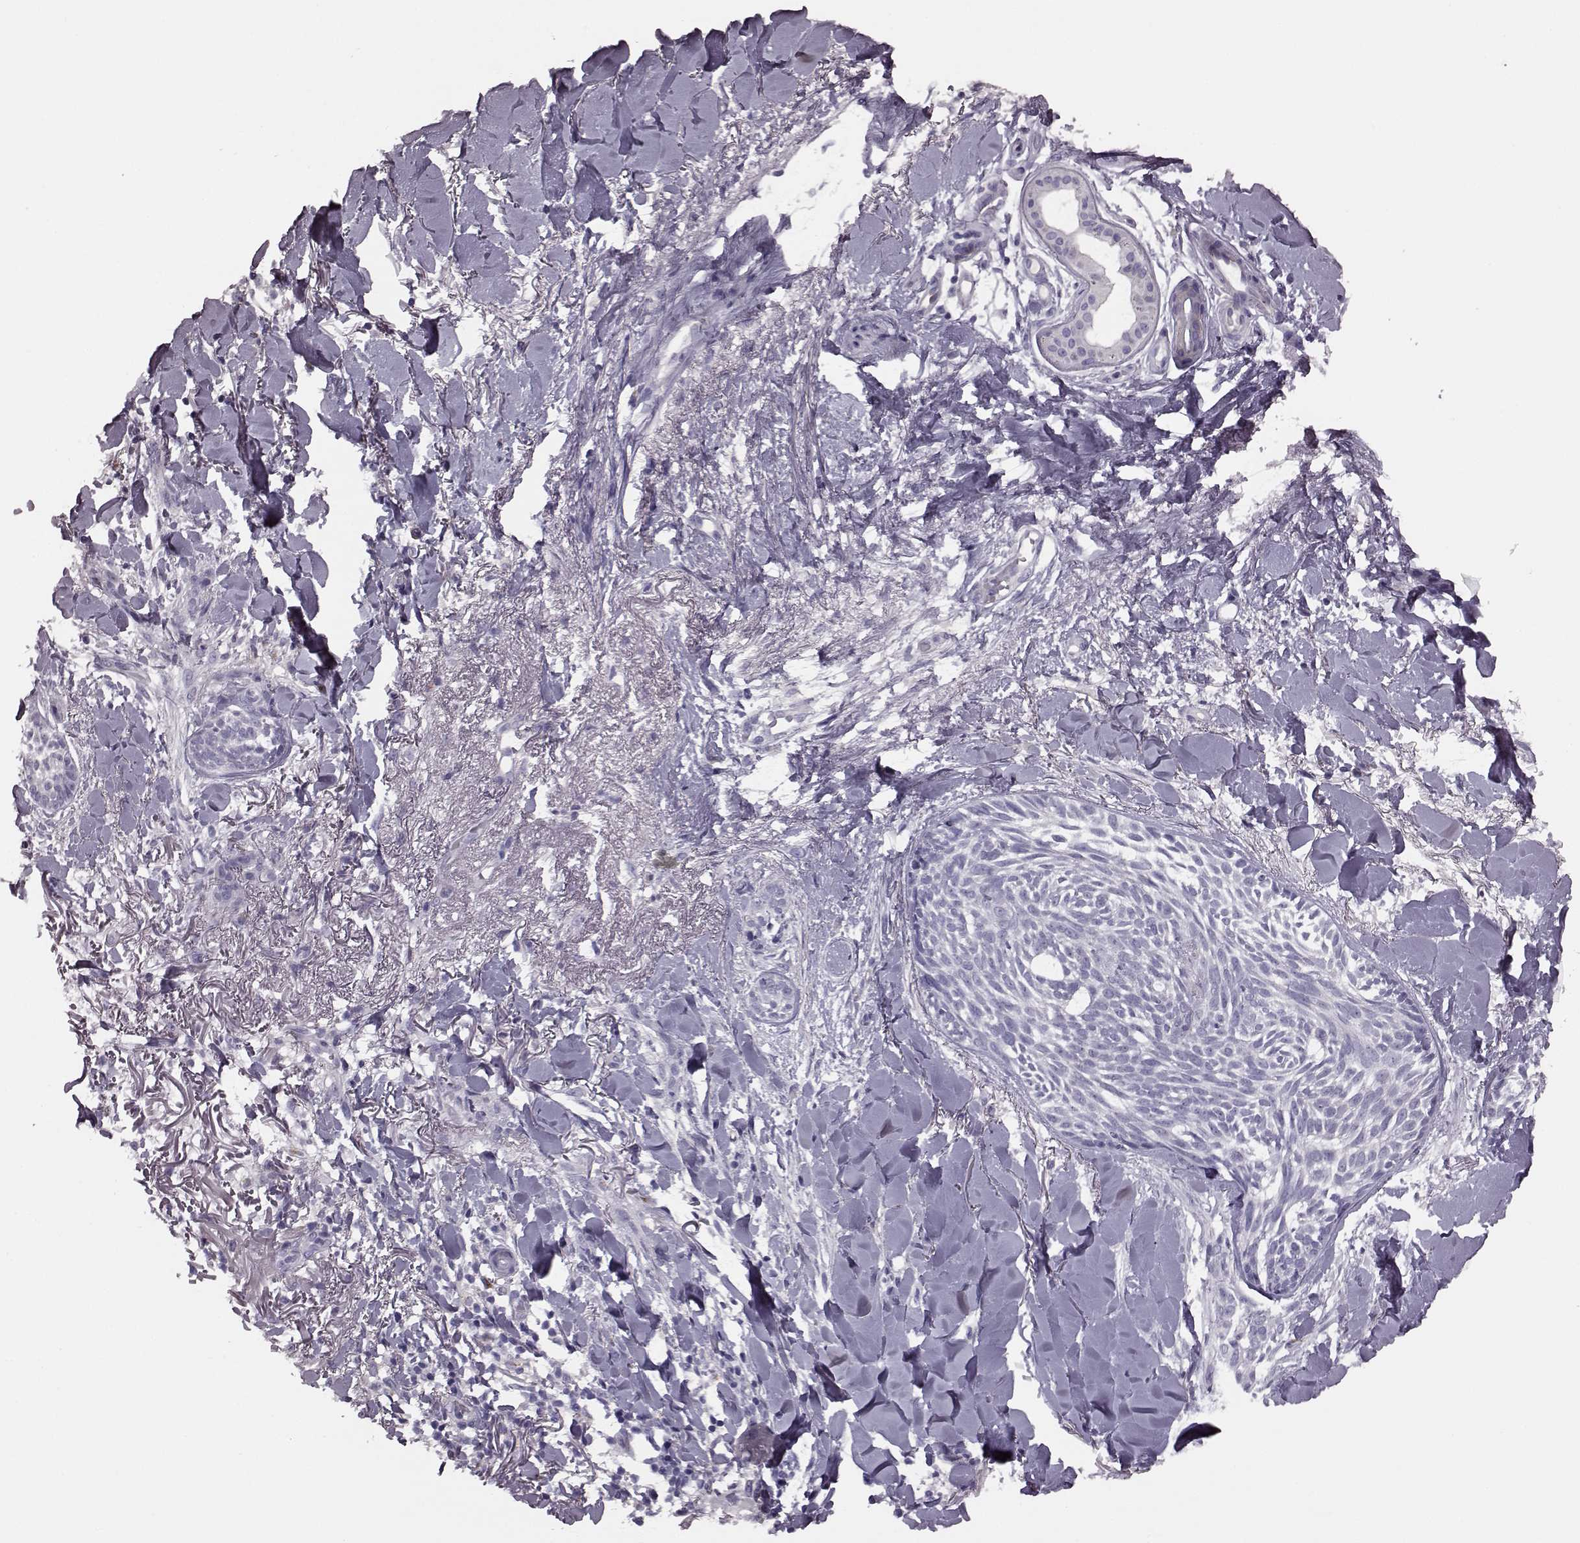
{"staining": {"intensity": "negative", "quantity": "none", "location": "none"}, "tissue": "skin cancer", "cell_type": "Tumor cells", "image_type": "cancer", "snomed": [{"axis": "morphology", "description": "Normal tissue, NOS"}, {"axis": "morphology", "description": "Basal cell carcinoma"}, {"axis": "topography", "description": "Skin"}], "caption": "The image reveals no staining of tumor cells in skin cancer (basal cell carcinoma).", "gene": "SNTG1", "patient": {"sex": "male", "age": 84}}